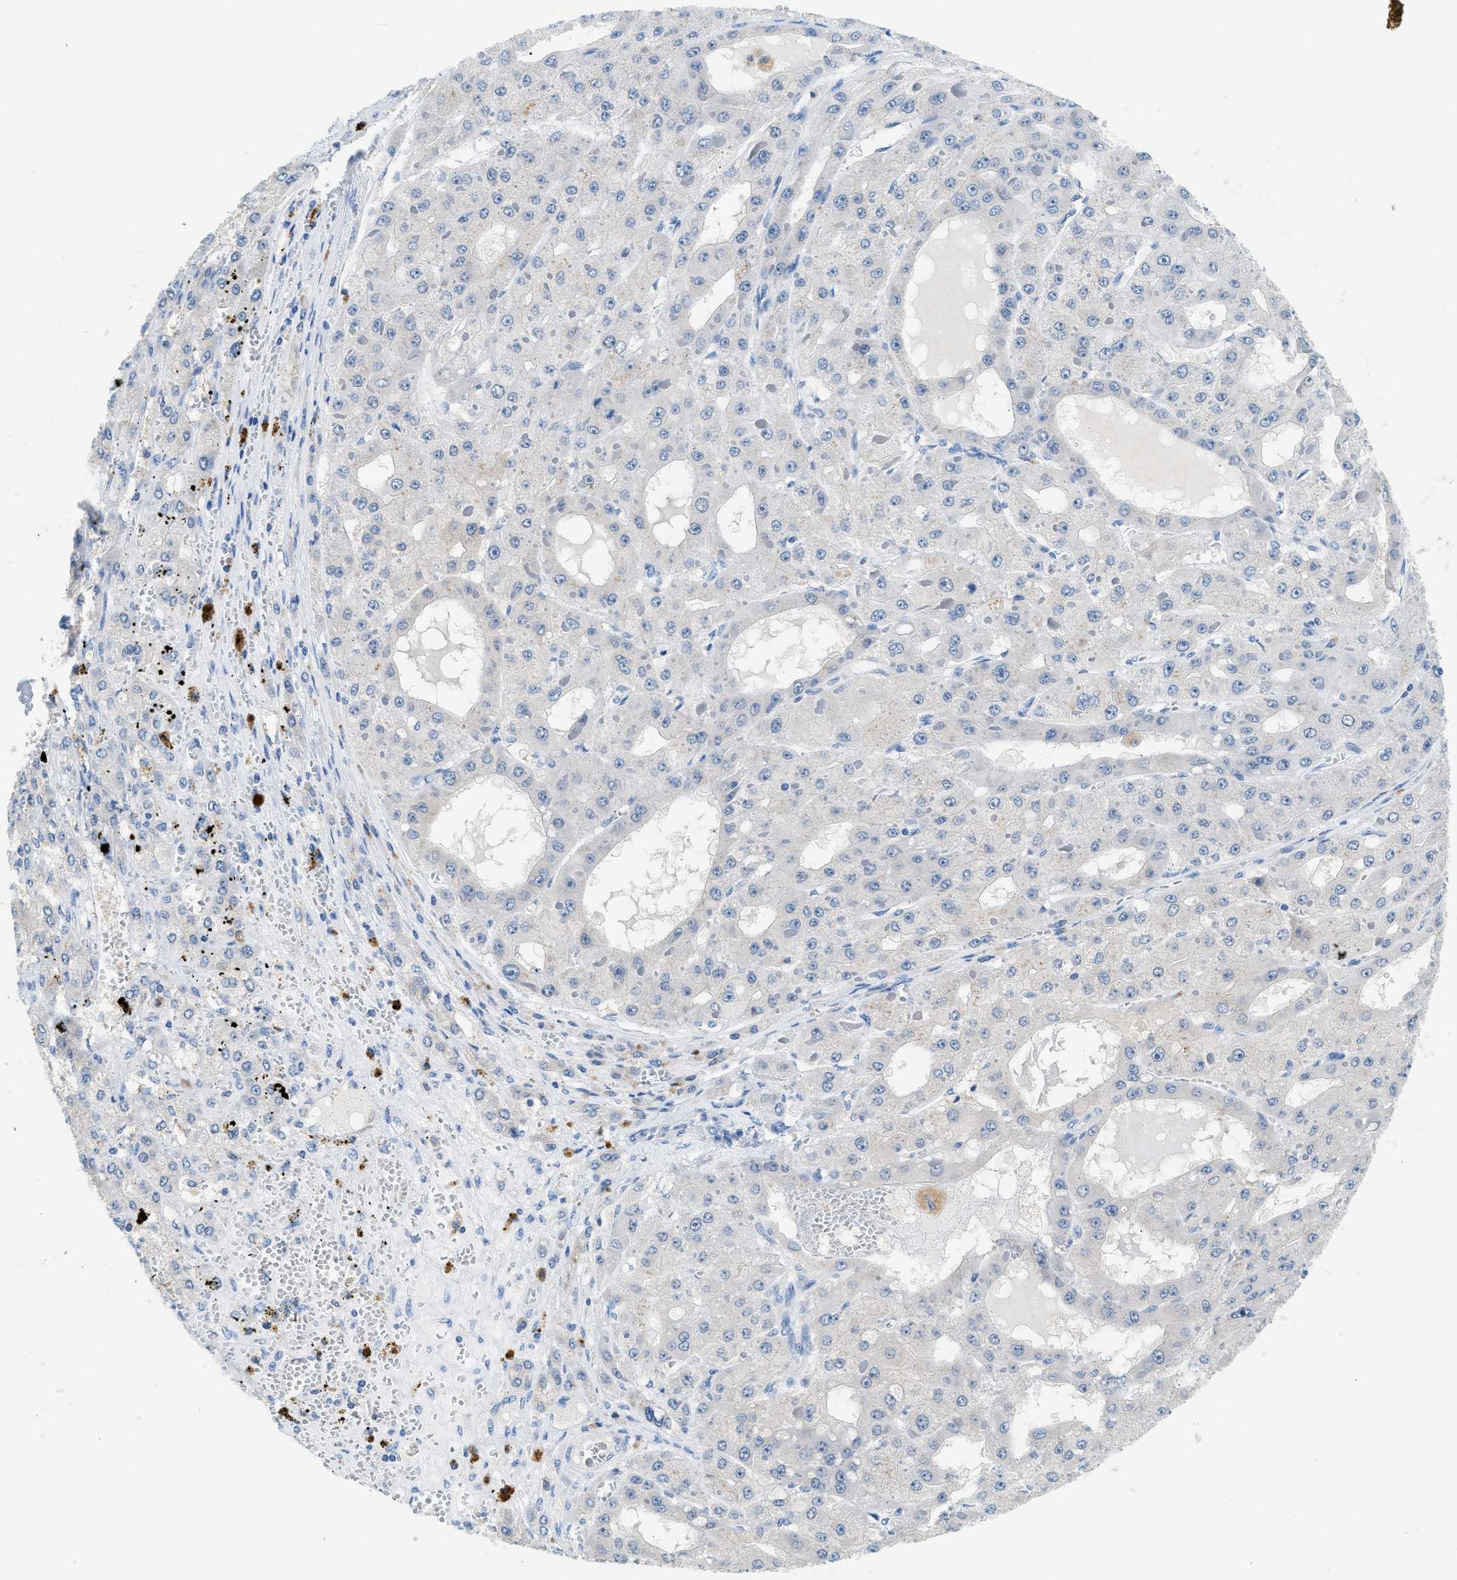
{"staining": {"intensity": "negative", "quantity": "none", "location": "none"}, "tissue": "liver cancer", "cell_type": "Tumor cells", "image_type": "cancer", "snomed": [{"axis": "morphology", "description": "Carcinoma, Hepatocellular, NOS"}, {"axis": "topography", "description": "Liver"}], "caption": "There is no significant staining in tumor cells of liver hepatocellular carcinoma.", "gene": "CLDN18", "patient": {"sex": "female", "age": 73}}